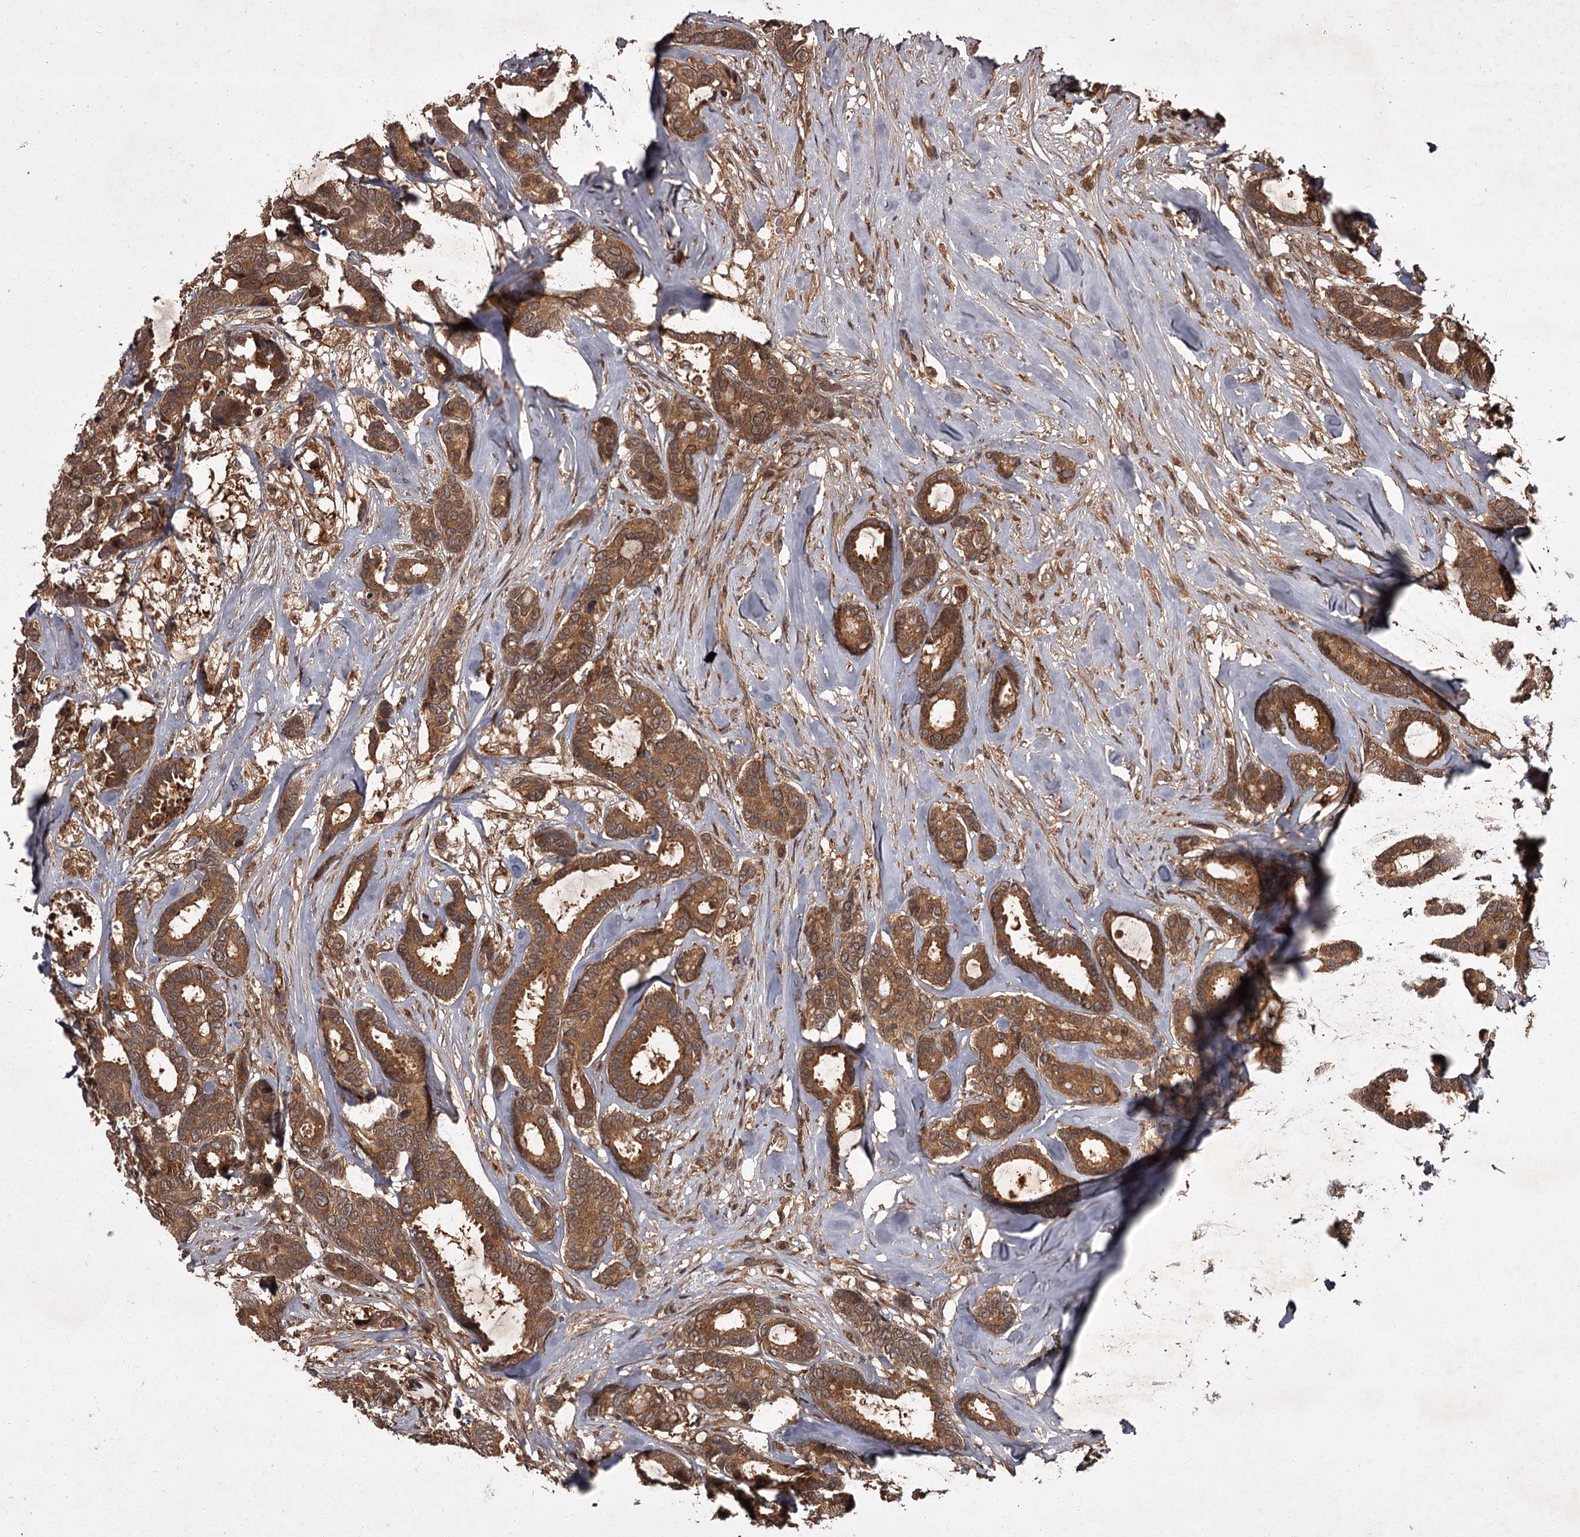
{"staining": {"intensity": "moderate", "quantity": ">75%", "location": "cytoplasmic/membranous"}, "tissue": "breast cancer", "cell_type": "Tumor cells", "image_type": "cancer", "snomed": [{"axis": "morphology", "description": "Duct carcinoma"}, {"axis": "topography", "description": "Breast"}], "caption": "A high-resolution histopathology image shows immunohistochemistry staining of intraductal carcinoma (breast), which displays moderate cytoplasmic/membranous staining in approximately >75% of tumor cells.", "gene": "TBC1D23", "patient": {"sex": "female", "age": 87}}